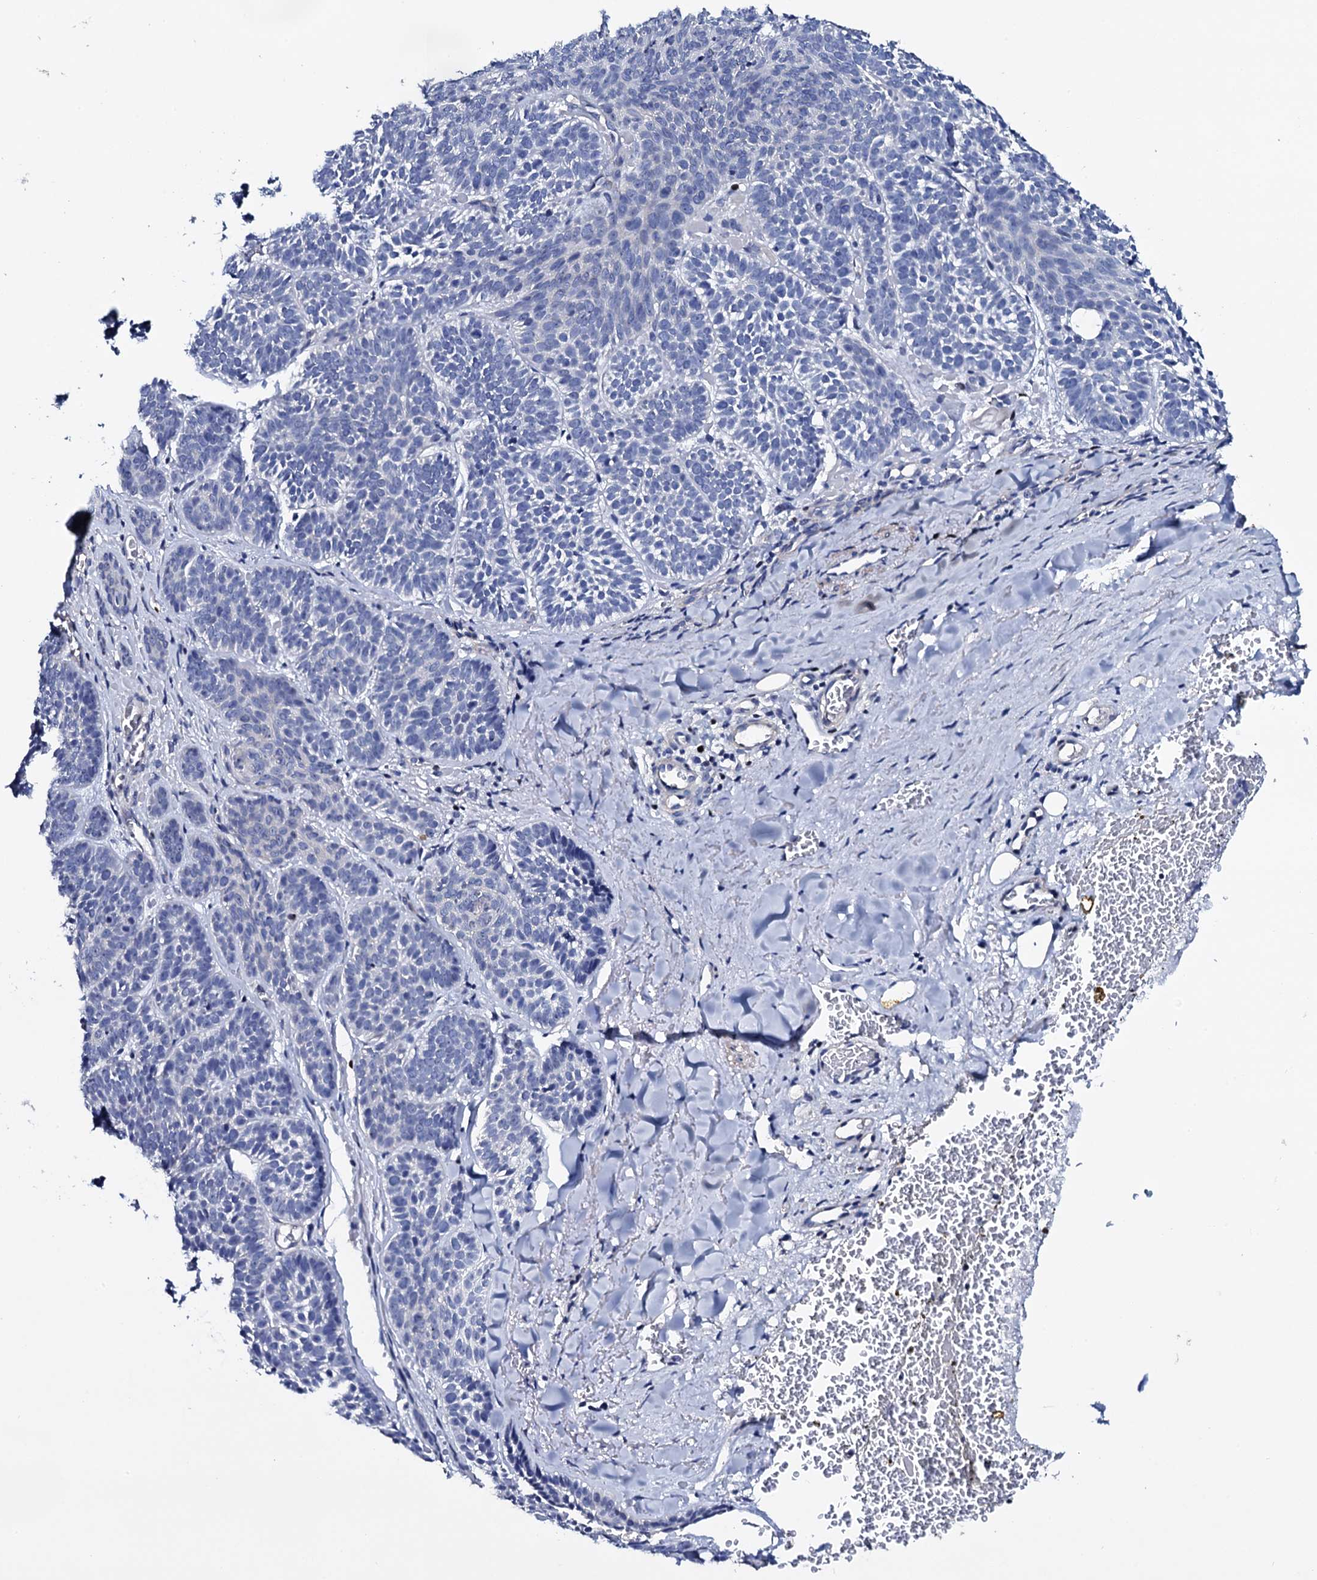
{"staining": {"intensity": "negative", "quantity": "none", "location": "none"}, "tissue": "skin cancer", "cell_type": "Tumor cells", "image_type": "cancer", "snomed": [{"axis": "morphology", "description": "Basal cell carcinoma"}, {"axis": "topography", "description": "Skin"}], "caption": "Immunohistochemistry (IHC) micrograph of neoplastic tissue: human skin cancer stained with DAB (3,3'-diaminobenzidine) displays no significant protein staining in tumor cells.", "gene": "NPM2", "patient": {"sex": "male", "age": 85}}